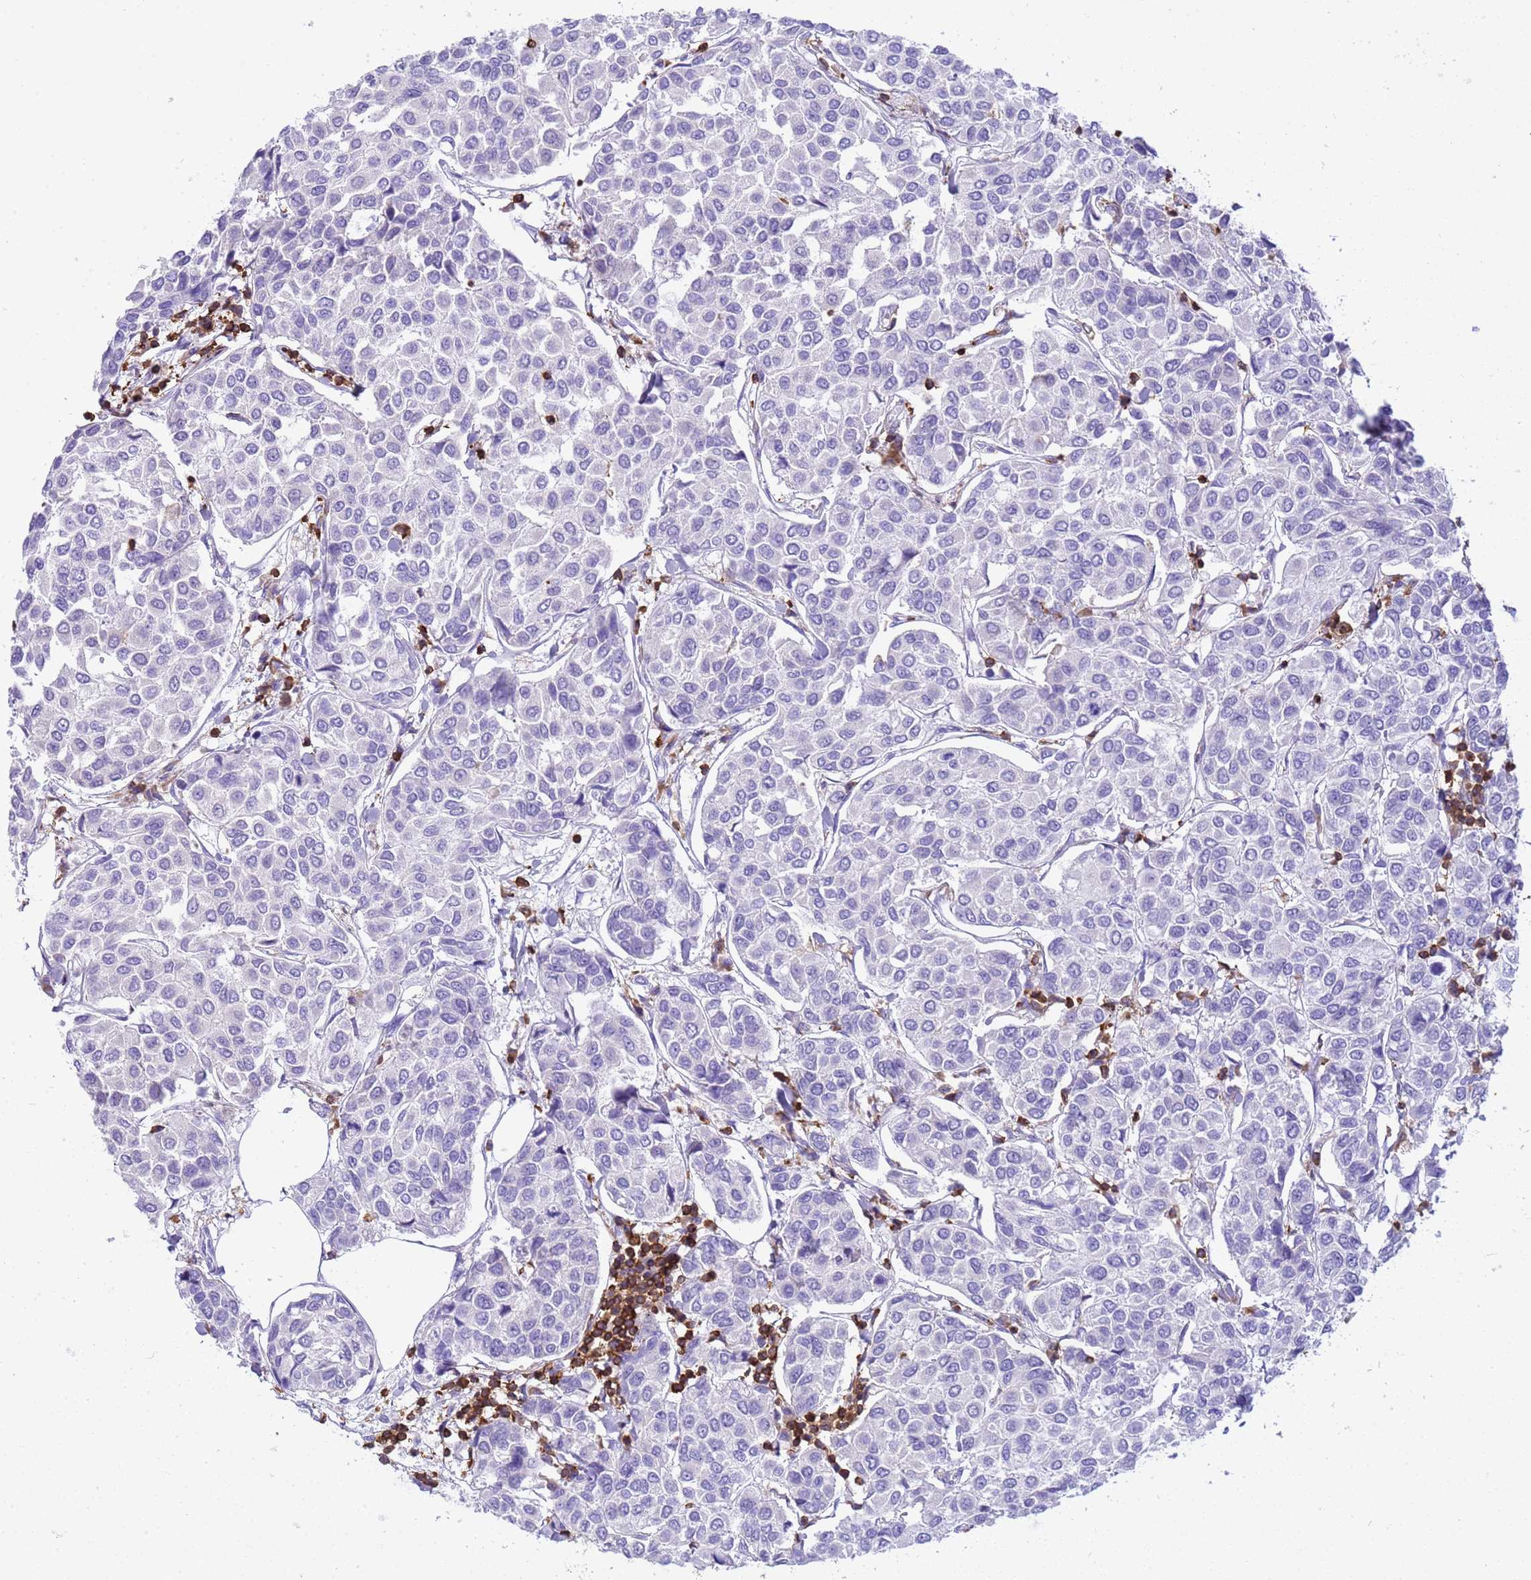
{"staining": {"intensity": "negative", "quantity": "none", "location": "none"}, "tissue": "breast cancer", "cell_type": "Tumor cells", "image_type": "cancer", "snomed": [{"axis": "morphology", "description": "Duct carcinoma"}, {"axis": "topography", "description": "Breast"}], "caption": "Immunohistochemistry (IHC) photomicrograph of neoplastic tissue: breast cancer stained with DAB (3,3'-diaminobenzidine) exhibits no significant protein expression in tumor cells.", "gene": "IRF5", "patient": {"sex": "female", "age": 55}}